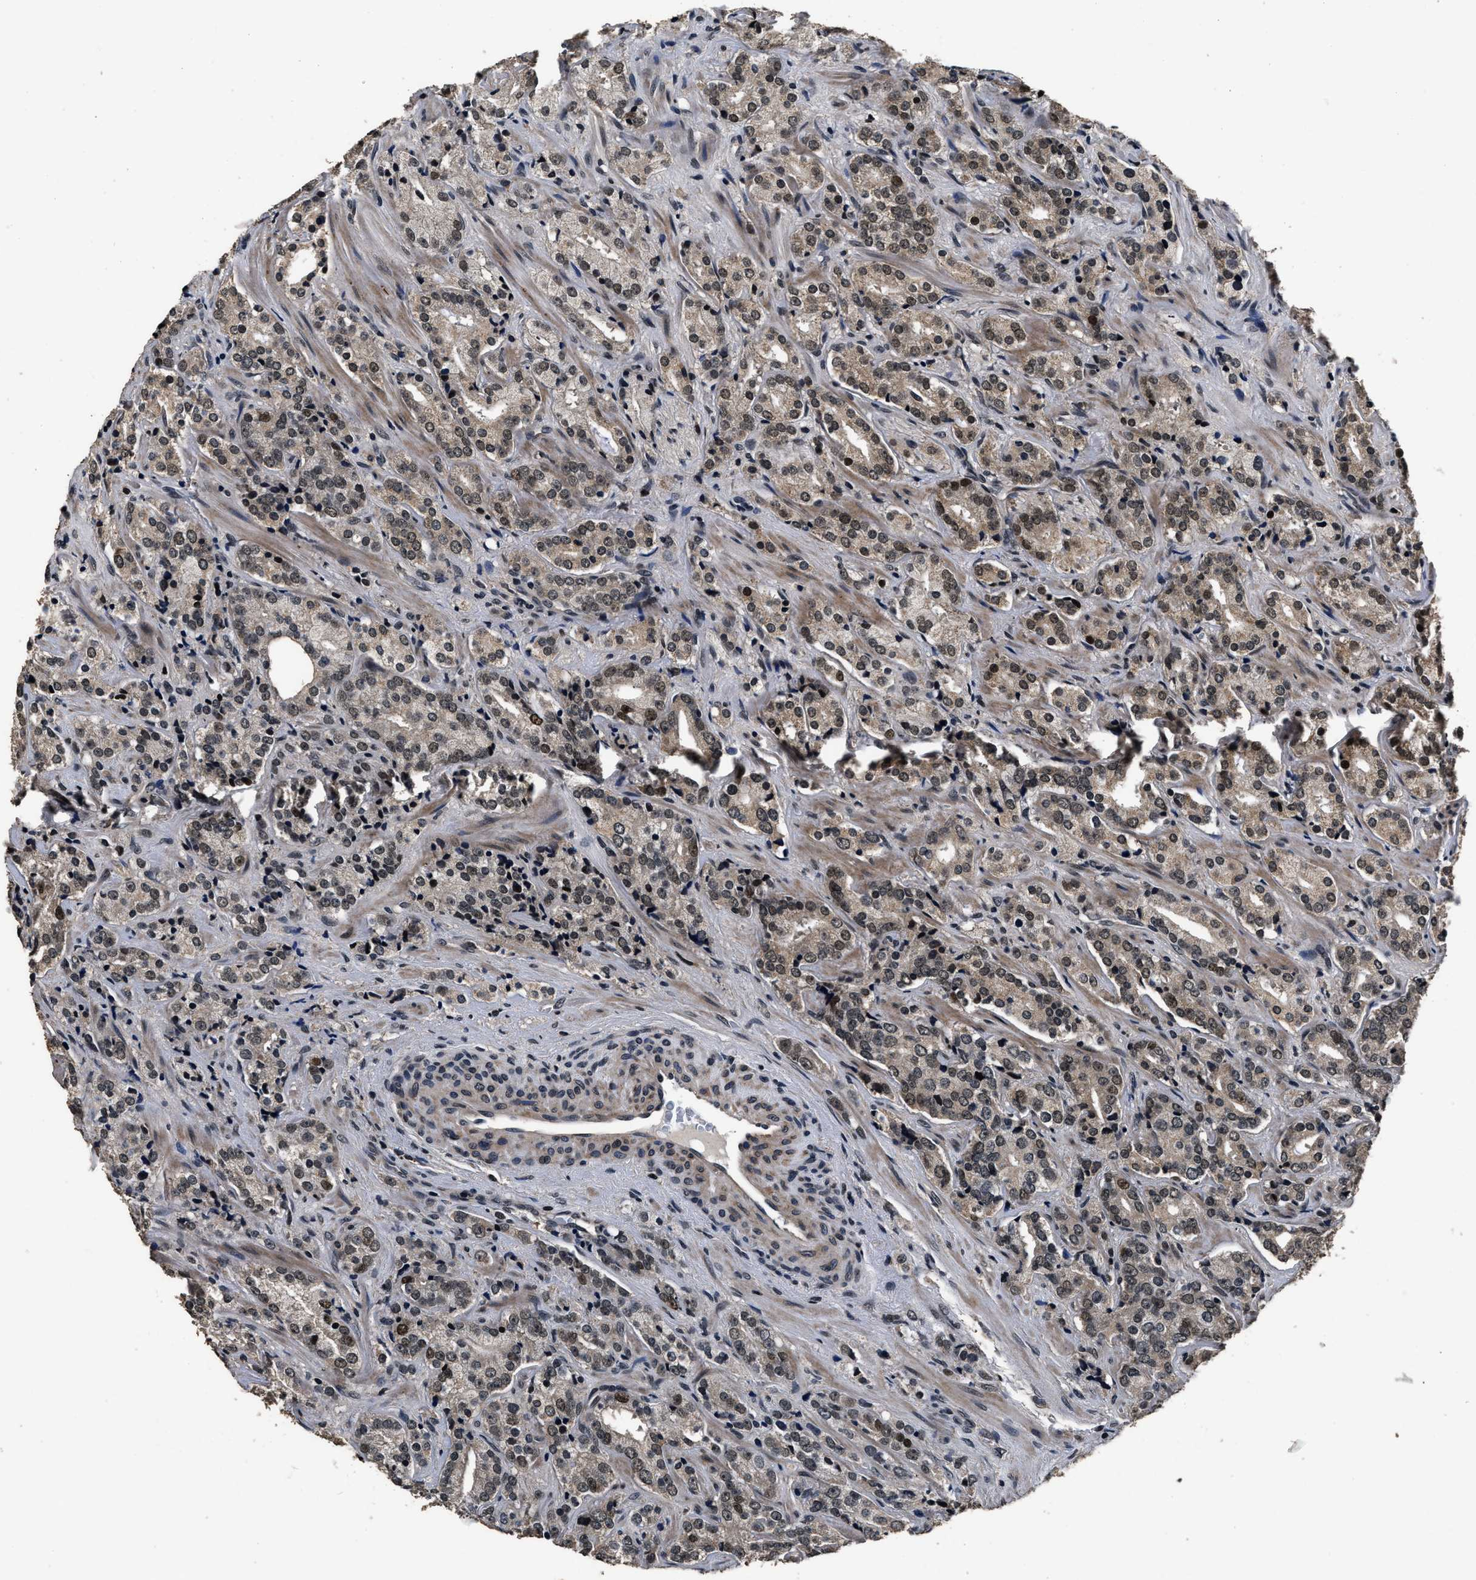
{"staining": {"intensity": "moderate", "quantity": "25%-75%", "location": "nuclear"}, "tissue": "prostate cancer", "cell_type": "Tumor cells", "image_type": "cancer", "snomed": [{"axis": "morphology", "description": "Adenocarcinoma, High grade"}, {"axis": "topography", "description": "Prostate"}], "caption": "Prostate cancer (adenocarcinoma (high-grade)) stained with a protein marker displays moderate staining in tumor cells.", "gene": "CSTF1", "patient": {"sex": "male", "age": 71}}